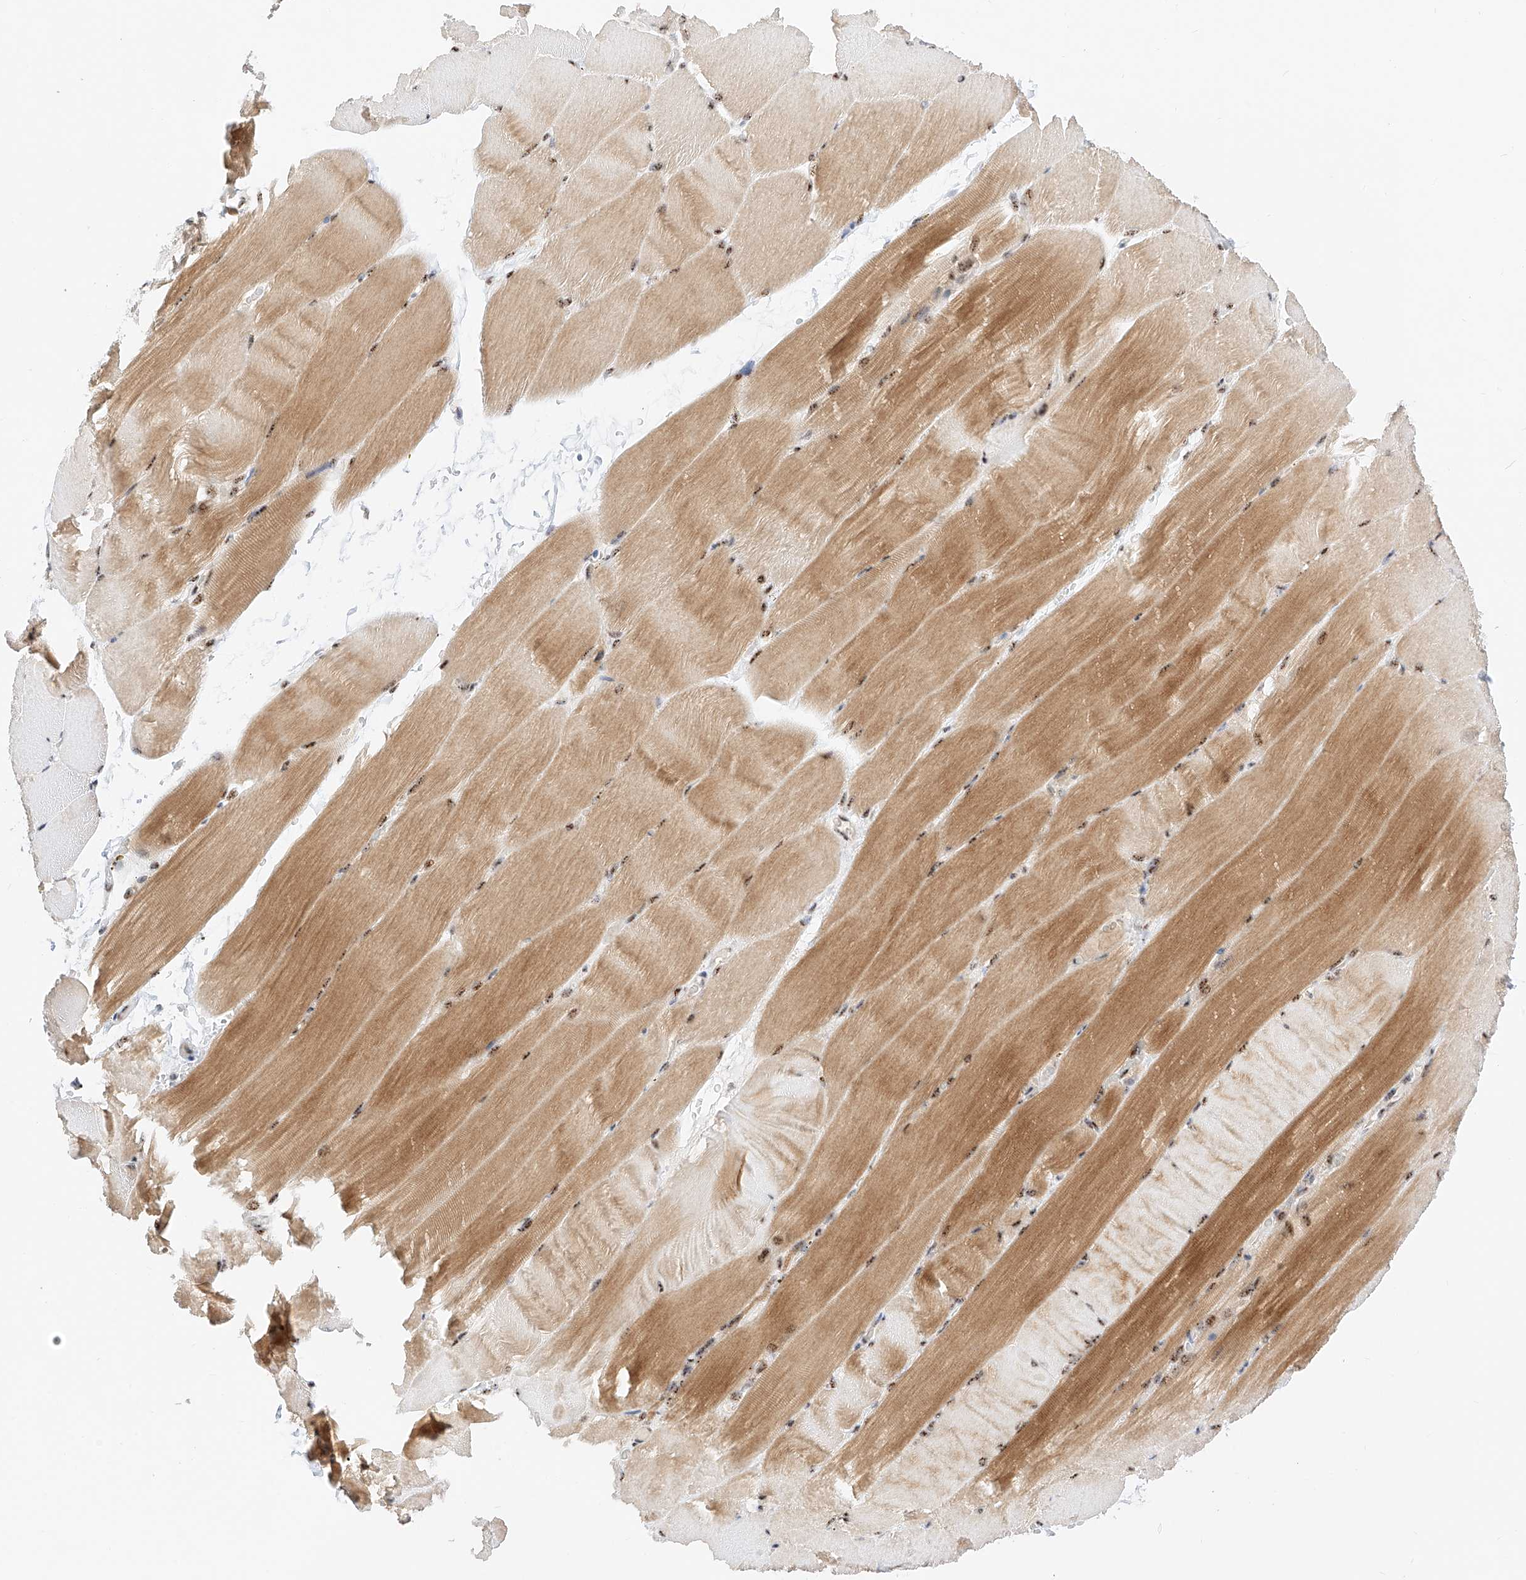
{"staining": {"intensity": "moderate", "quantity": "25%-75%", "location": "cytoplasmic/membranous,nuclear"}, "tissue": "skeletal muscle", "cell_type": "Myocytes", "image_type": "normal", "snomed": [{"axis": "morphology", "description": "Normal tissue, NOS"}, {"axis": "topography", "description": "Skeletal muscle"}, {"axis": "topography", "description": "Parathyroid gland"}], "caption": "DAB (3,3'-diaminobenzidine) immunohistochemical staining of benign skeletal muscle demonstrates moderate cytoplasmic/membranous,nuclear protein staining in approximately 25%-75% of myocytes. (Stains: DAB in brown, nuclei in blue, Microscopy: brightfield microscopy at high magnification).", "gene": "ATXN7L2", "patient": {"sex": "female", "age": 37}}